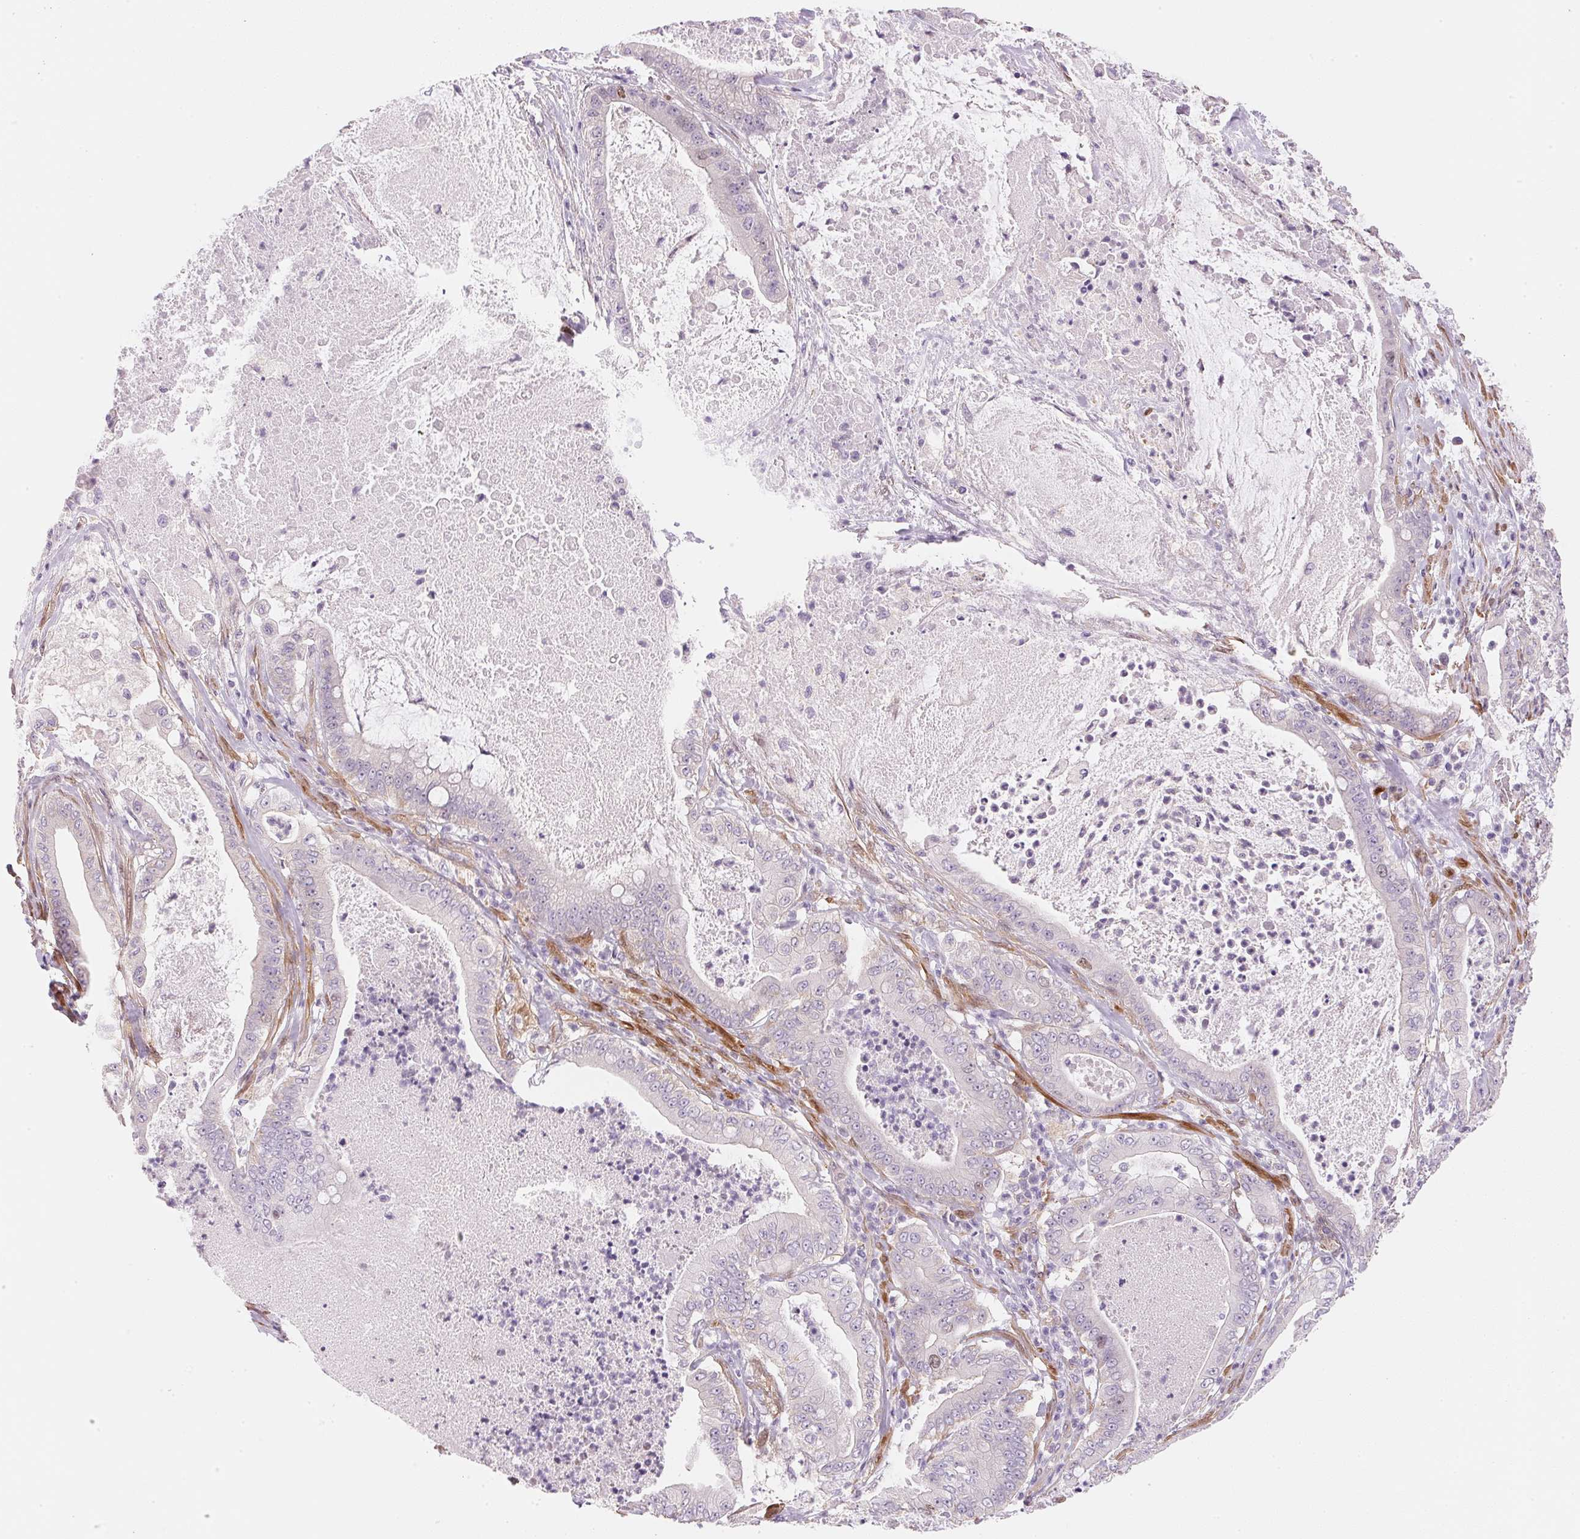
{"staining": {"intensity": "negative", "quantity": "none", "location": "none"}, "tissue": "pancreatic cancer", "cell_type": "Tumor cells", "image_type": "cancer", "snomed": [{"axis": "morphology", "description": "Adenocarcinoma, NOS"}, {"axis": "topography", "description": "Pancreas"}], "caption": "A micrograph of pancreatic adenocarcinoma stained for a protein displays no brown staining in tumor cells.", "gene": "SMTN", "patient": {"sex": "male", "age": 71}}